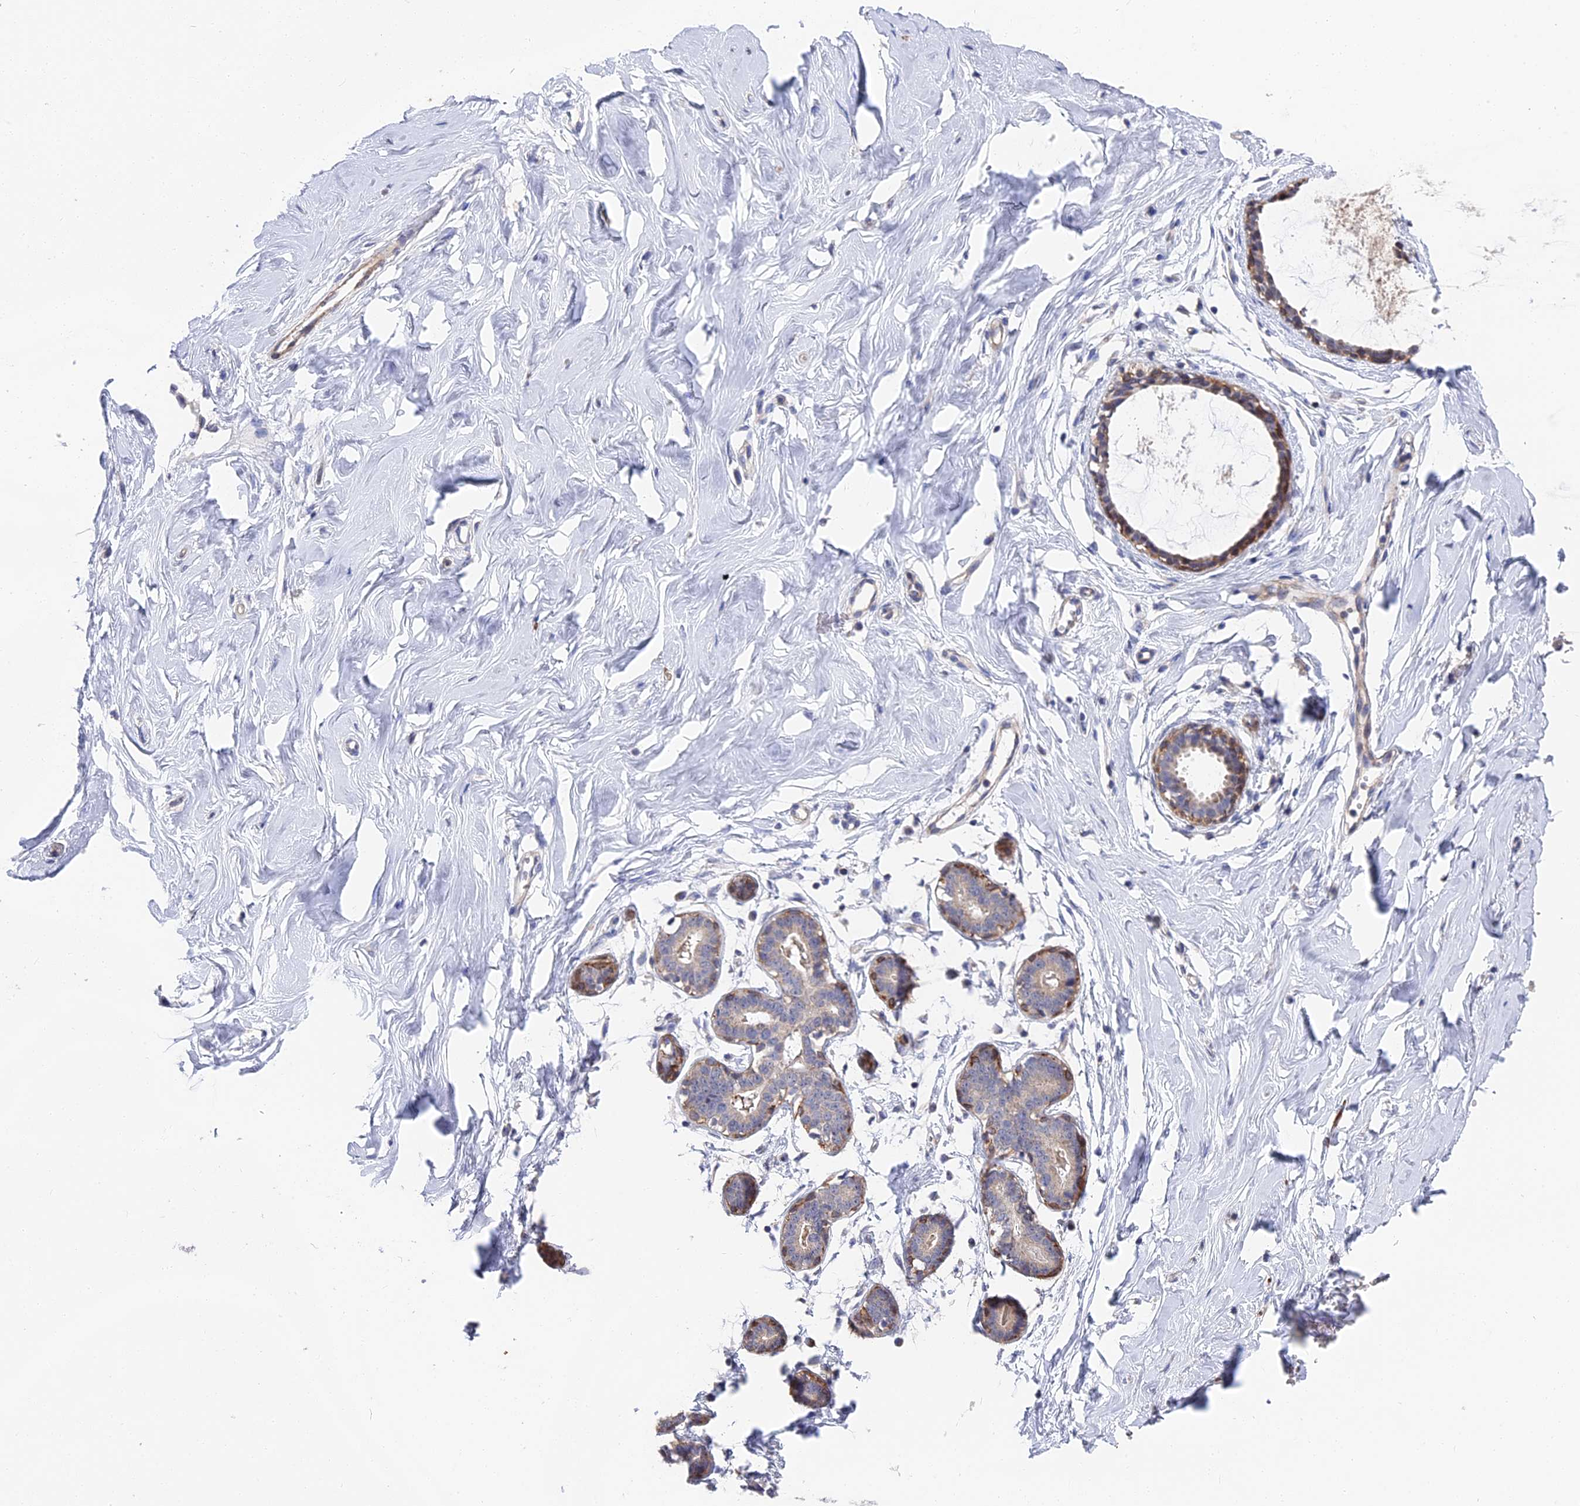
{"staining": {"intensity": "negative", "quantity": "none", "location": "none"}, "tissue": "breast", "cell_type": "Adipocytes", "image_type": "normal", "snomed": [{"axis": "morphology", "description": "Normal tissue, NOS"}, {"axis": "morphology", "description": "Adenoma, NOS"}, {"axis": "topography", "description": "Breast"}], "caption": "Immunohistochemistry (IHC) micrograph of benign breast: breast stained with DAB (3,3'-diaminobenzidine) displays no significant protein staining in adipocytes.", "gene": "CCDC113", "patient": {"sex": "female", "age": 23}}